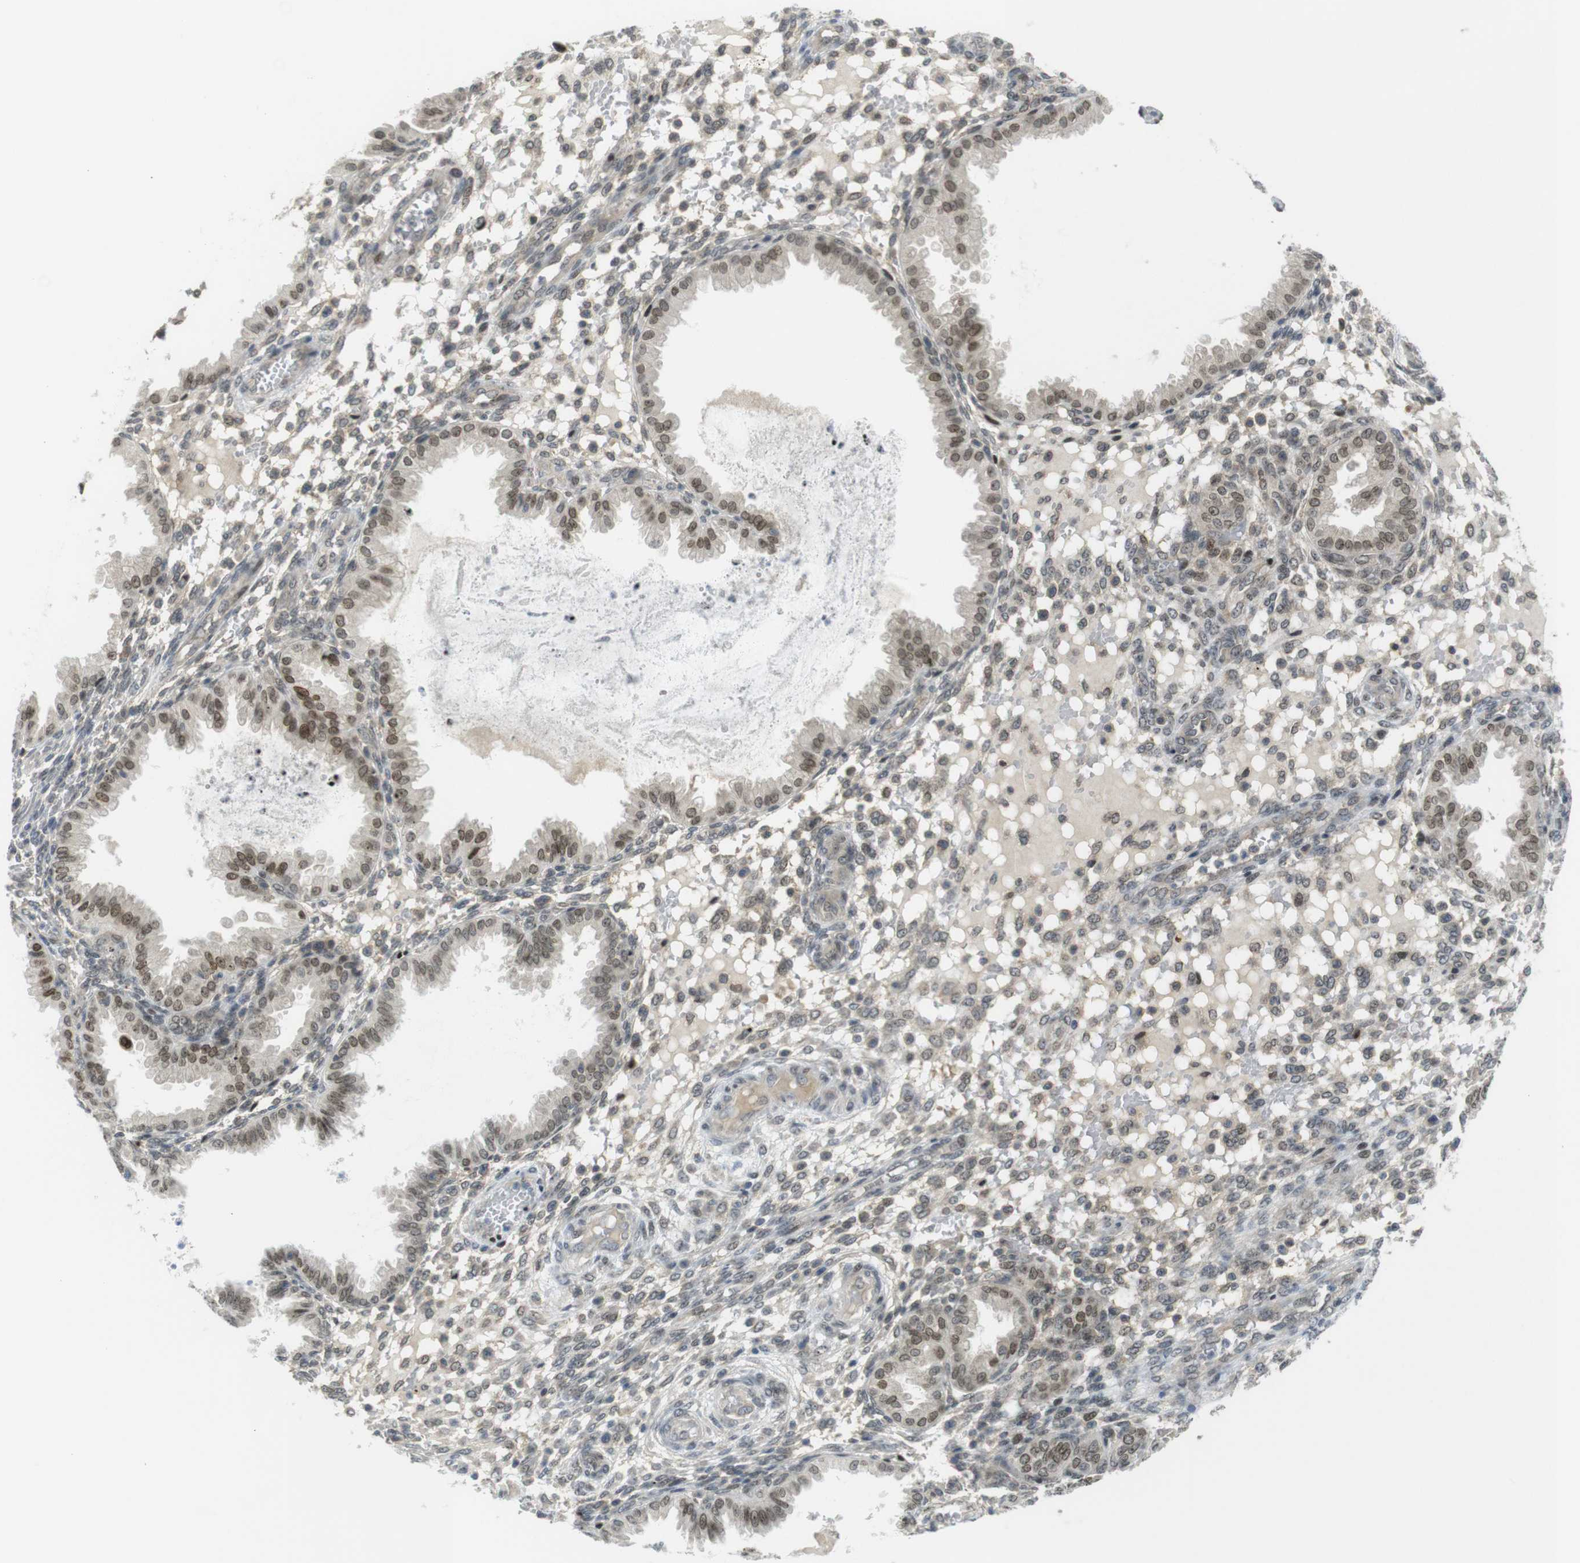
{"staining": {"intensity": "weak", "quantity": "25%-75%", "location": "cytoplasmic/membranous"}, "tissue": "endometrium", "cell_type": "Cells in endometrial stroma", "image_type": "normal", "snomed": [{"axis": "morphology", "description": "Normal tissue, NOS"}, {"axis": "topography", "description": "Endometrium"}], "caption": "Immunohistochemistry (IHC) photomicrograph of normal endometrium: human endometrium stained using immunohistochemistry (IHC) shows low levels of weak protein expression localized specifically in the cytoplasmic/membranous of cells in endometrial stroma, appearing as a cytoplasmic/membranous brown color.", "gene": "RCC1", "patient": {"sex": "female", "age": 33}}